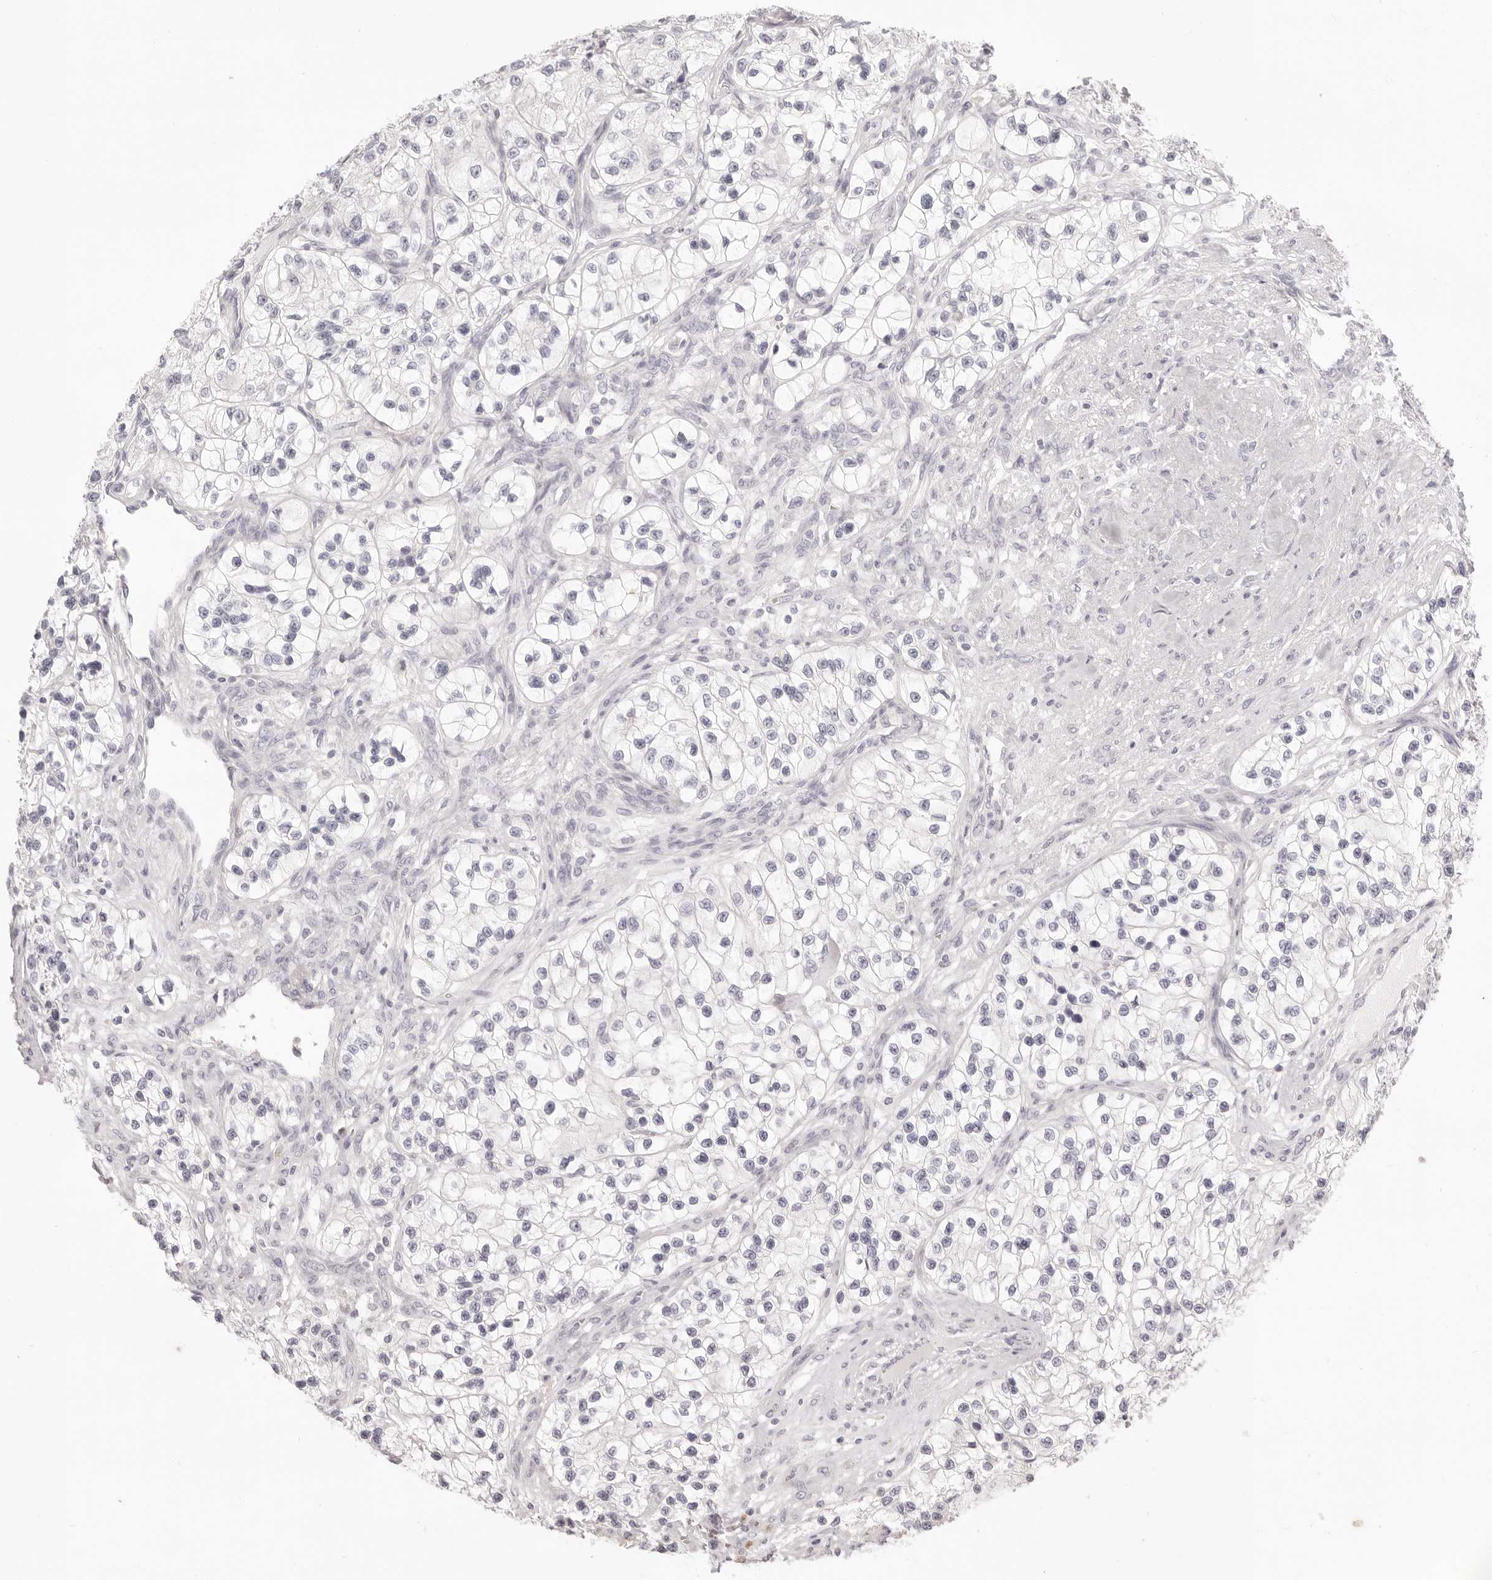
{"staining": {"intensity": "negative", "quantity": "none", "location": "none"}, "tissue": "renal cancer", "cell_type": "Tumor cells", "image_type": "cancer", "snomed": [{"axis": "morphology", "description": "Adenocarcinoma, NOS"}, {"axis": "topography", "description": "Kidney"}], "caption": "Immunohistochemical staining of renal cancer (adenocarcinoma) displays no significant positivity in tumor cells. (DAB (3,3'-diaminobenzidine) immunohistochemistry, high magnification).", "gene": "FABP1", "patient": {"sex": "female", "age": 57}}